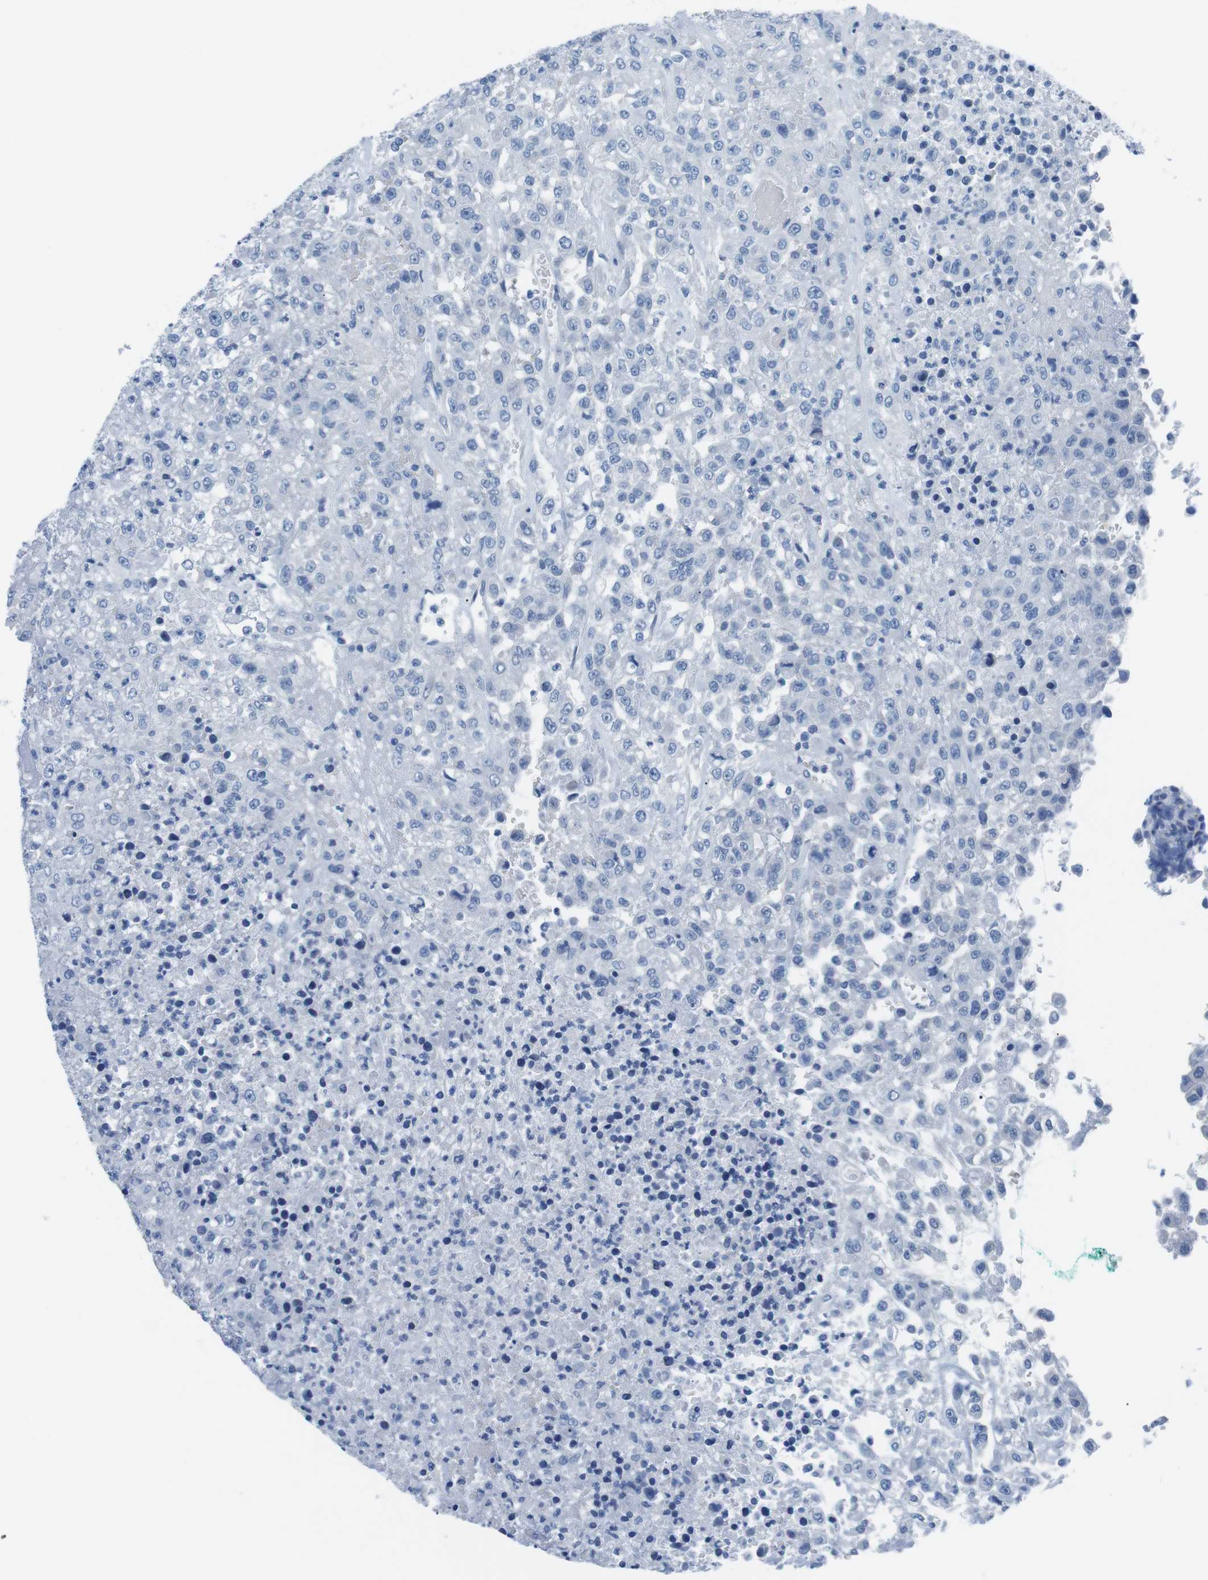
{"staining": {"intensity": "negative", "quantity": "none", "location": "none"}, "tissue": "urothelial cancer", "cell_type": "Tumor cells", "image_type": "cancer", "snomed": [{"axis": "morphology", "description": "Urothelial carcinoma, High grade"}, {"axis": "topography", "description": "Urinary bladder"}], "caption": "There is no significant positivity in tumor cells of urothelial cancer.", "gene": "MUC2", "patient": {"sex": "male", "age": 46}}